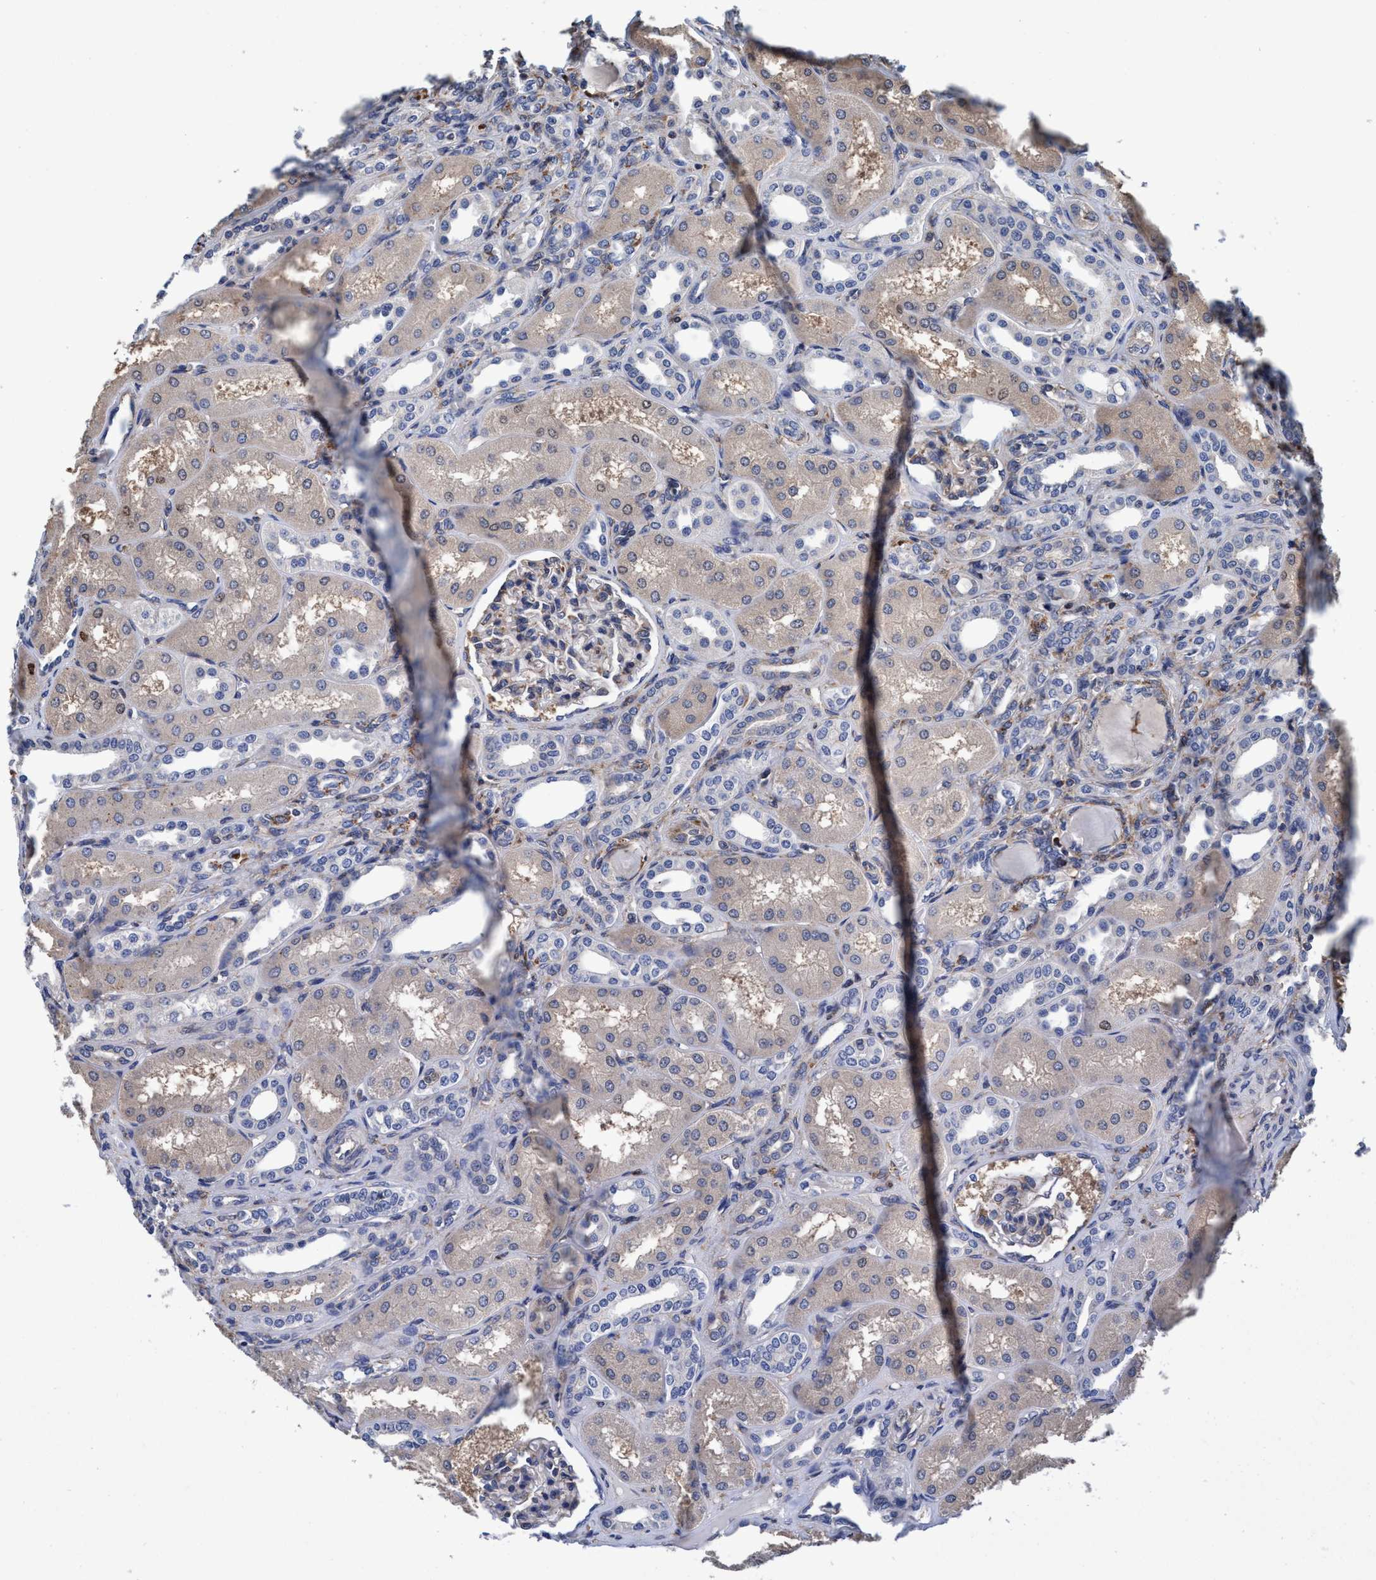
{"staining": {"intensity": "moderate", "quantity": "<25%", "location": "cytoplasmic/membranous"}, "tissue": "kidney", "cell_type": "Cells in glomeruli", "image_type": "normal", "snomed": [{"axis": "morphology", "description": "Normal tissue, NOS"}, {"axis": "topography", "description": "Kidney"}], "caption": "Normal kidney was stained to show a protein in brown. There is low levels of moderate cytoplasmic/membranous positivity in approximately <25% of cells in glomeruli. Using DAB (3,3'-diaminobenzidine) (brown) and hematoxylin (blue) stains, captured at high magnification using brightfield microscopy.", "gene": "ENDOG", "patient": {"sex": "male", "age": 7}}